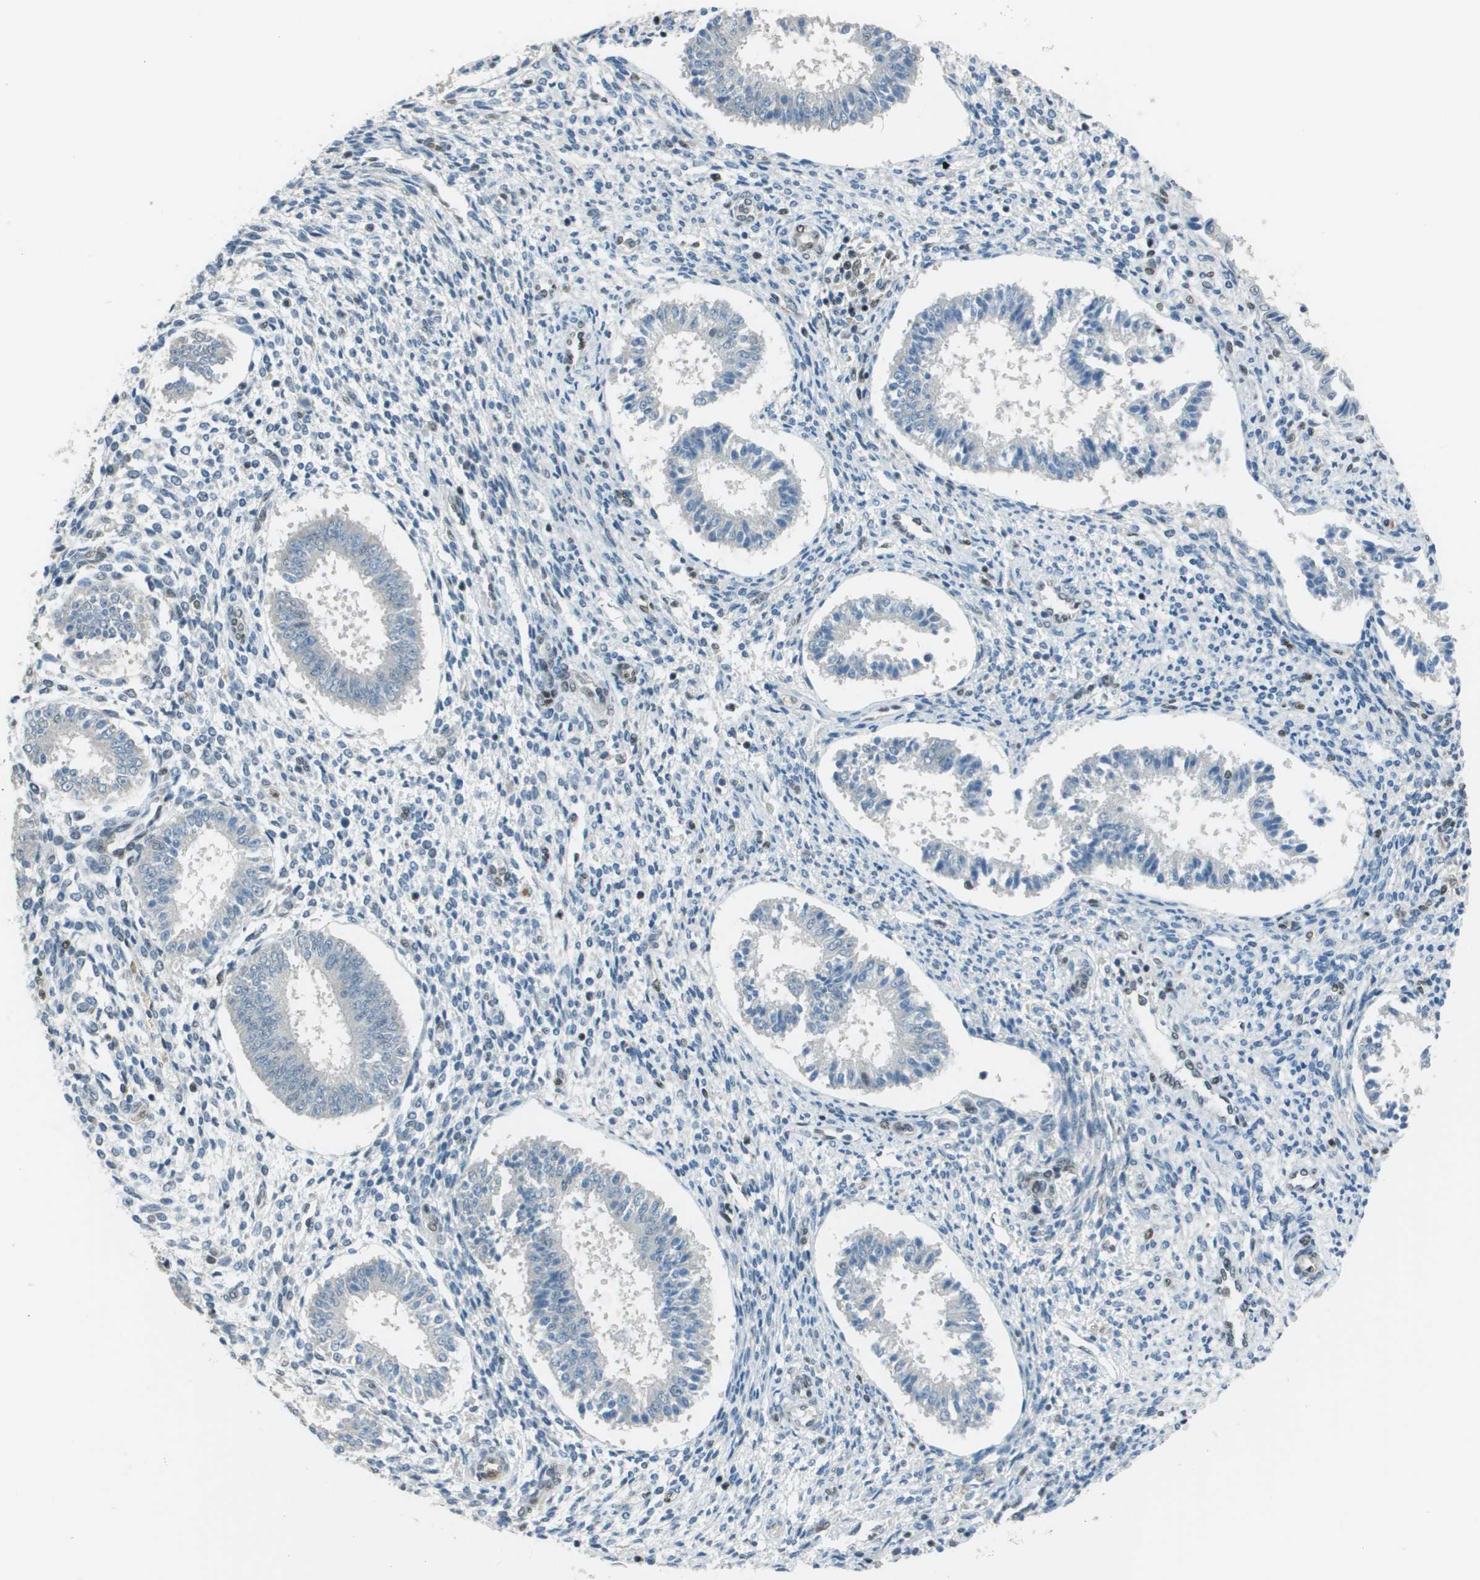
{"staining": {"intensity": "negative", "quantity": "none", "location": "none"}, "tissue": "endometrium", "cell_type": "Cells in endometrial stroma", "image_type": "normal", "snomed": [{"axis": "morphology", "description": "Normal tissue, NOS"}, {"axis": "topography", "description": "Endometrium"}], "caption": "This histopathology image is of unremarkable endometrium stained with immunohistochemistry to label a protein in brown with the nuclei are counter-stained blue. There is no staining in cells in endometrial stroma.", "gene": "DEPDC1", "patient": {"sex": "female", "age": 35}}